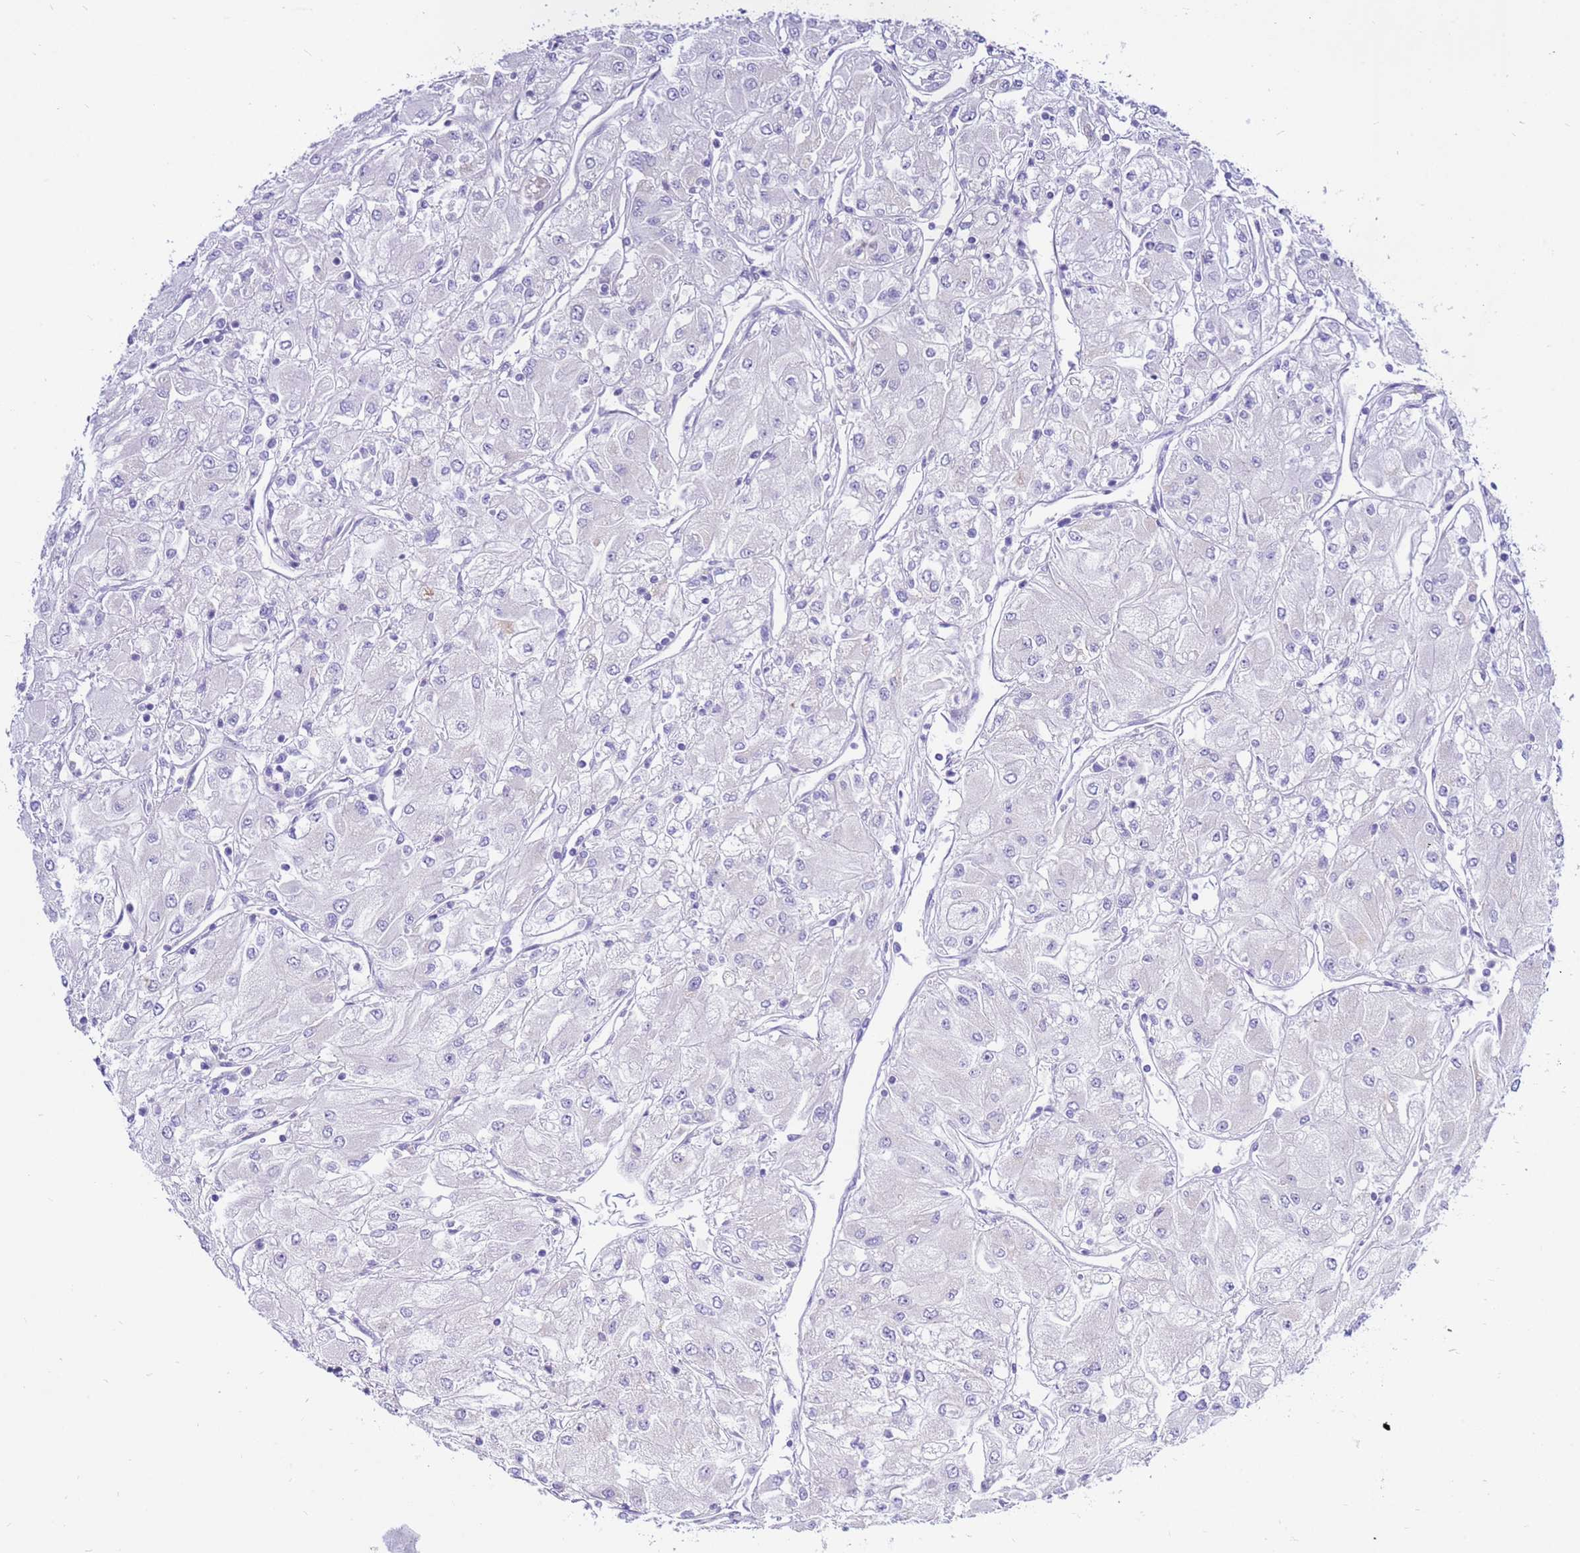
{"staining": {"intensity": "negative", "quantity": "none", "location": "none"}, "tissue": "renal cancer", "cell_type": "Tumor cells", "image_type": "cancer", "snomed": [{"axis": "morphology", "description": "Adenocarcinoma, NOS"}, {"axis": "topography", "description": "Kidney"}], "caption": "IHC of human renal cancer (adenocarcinoma) exhibits no staining in tumor cells. The staining is performed using DAB brown chromogen with nuclei counter-stained in using hematoxylin.", "gene": "IGF1R", "patient": {"sex": "male", "age": 80}}